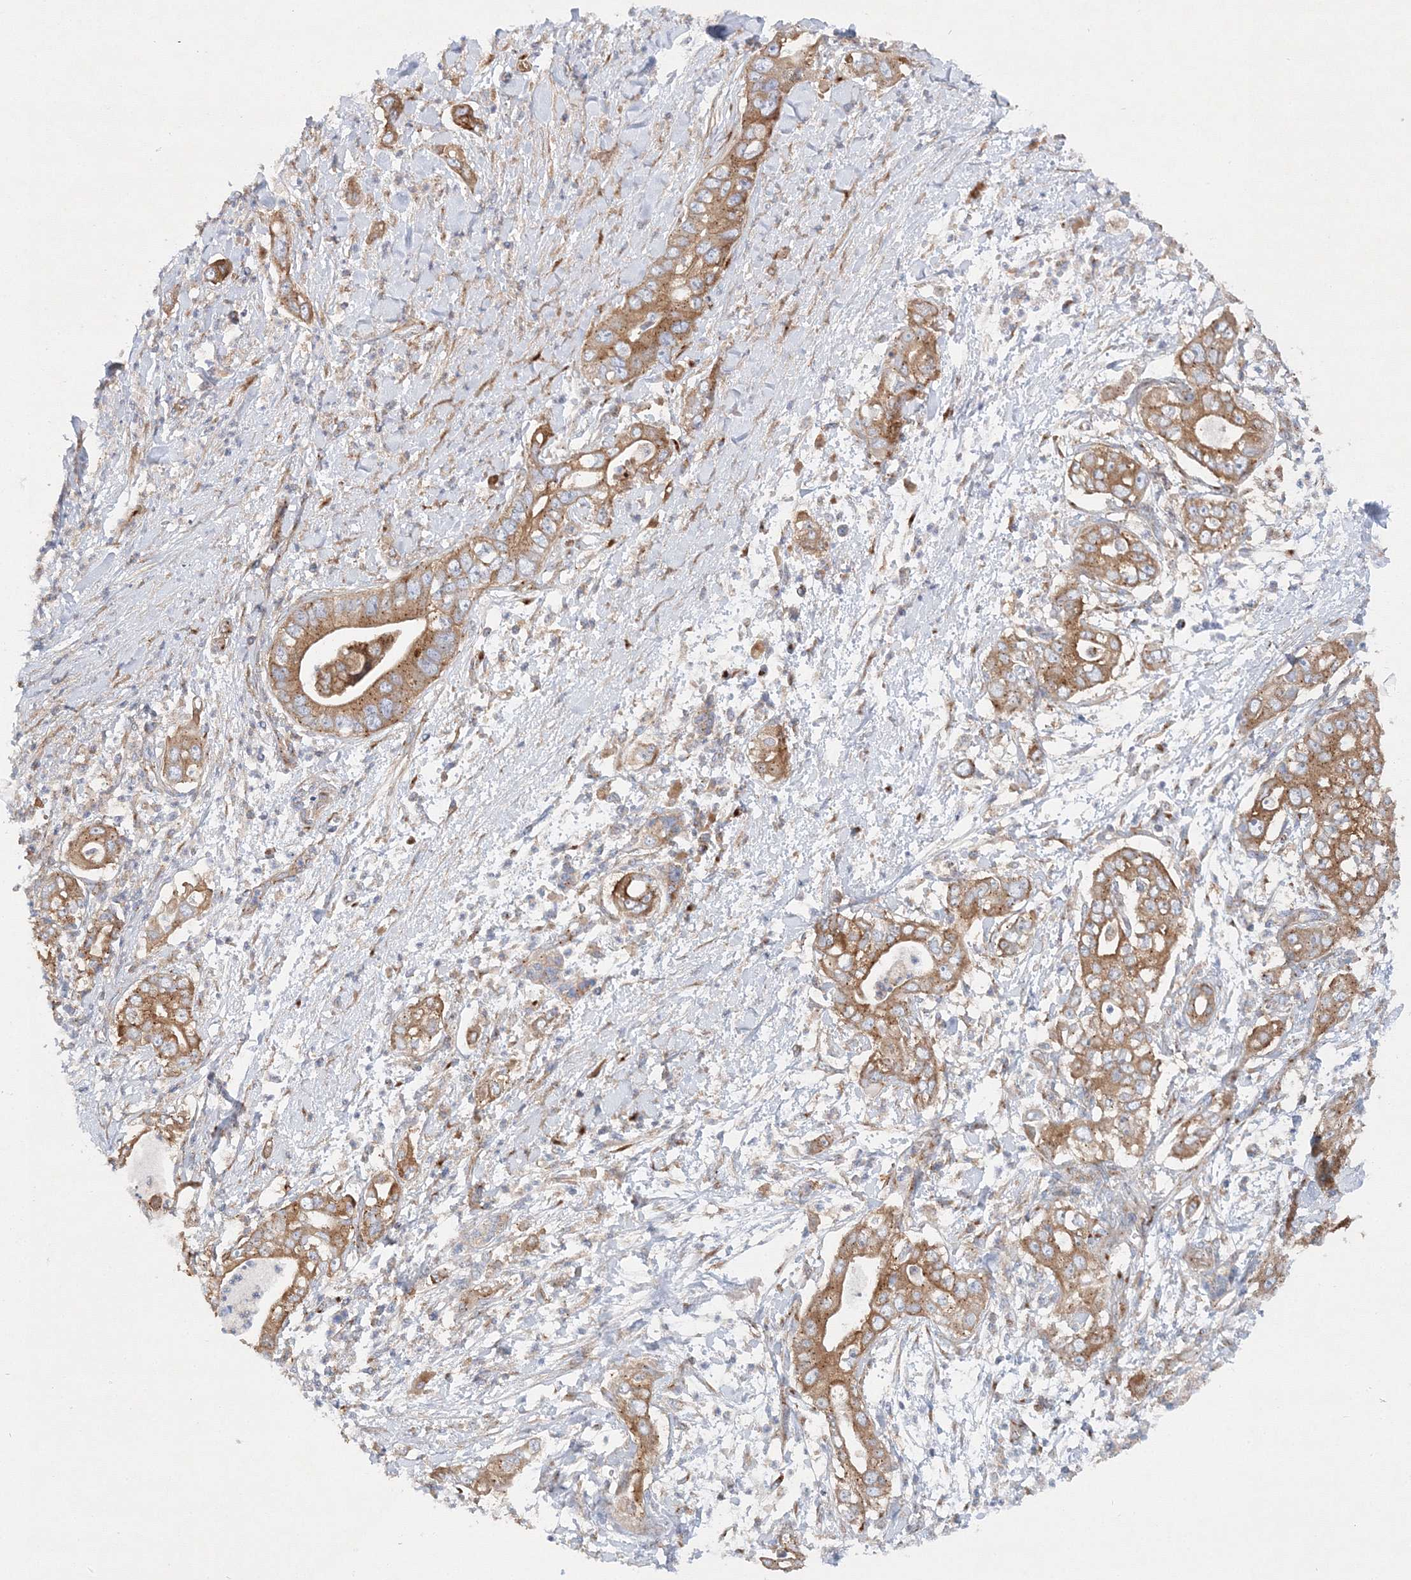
{"staining": {"intensity": "moderate", "quantity": ">75%", "location": "cytoplasmic/membranous"}, "tissue": "pancreatic cancer", "cell_type": "Tumor cells", "image_type": "cancer", "snomed": [{"axis": "morphology", "description": "Adenocarcinoma, NOS"}, {"axis": "topography", "description": "Pancreas"}], "caption": "Tumor cells demonstrate medium levels of moderate cytoplasmic/membranous staining in about >75% of cells in adenocarcinoma (pancreatic).", "gene": "SEC23IP", "patient": {"sex": "female", "age": 78}}